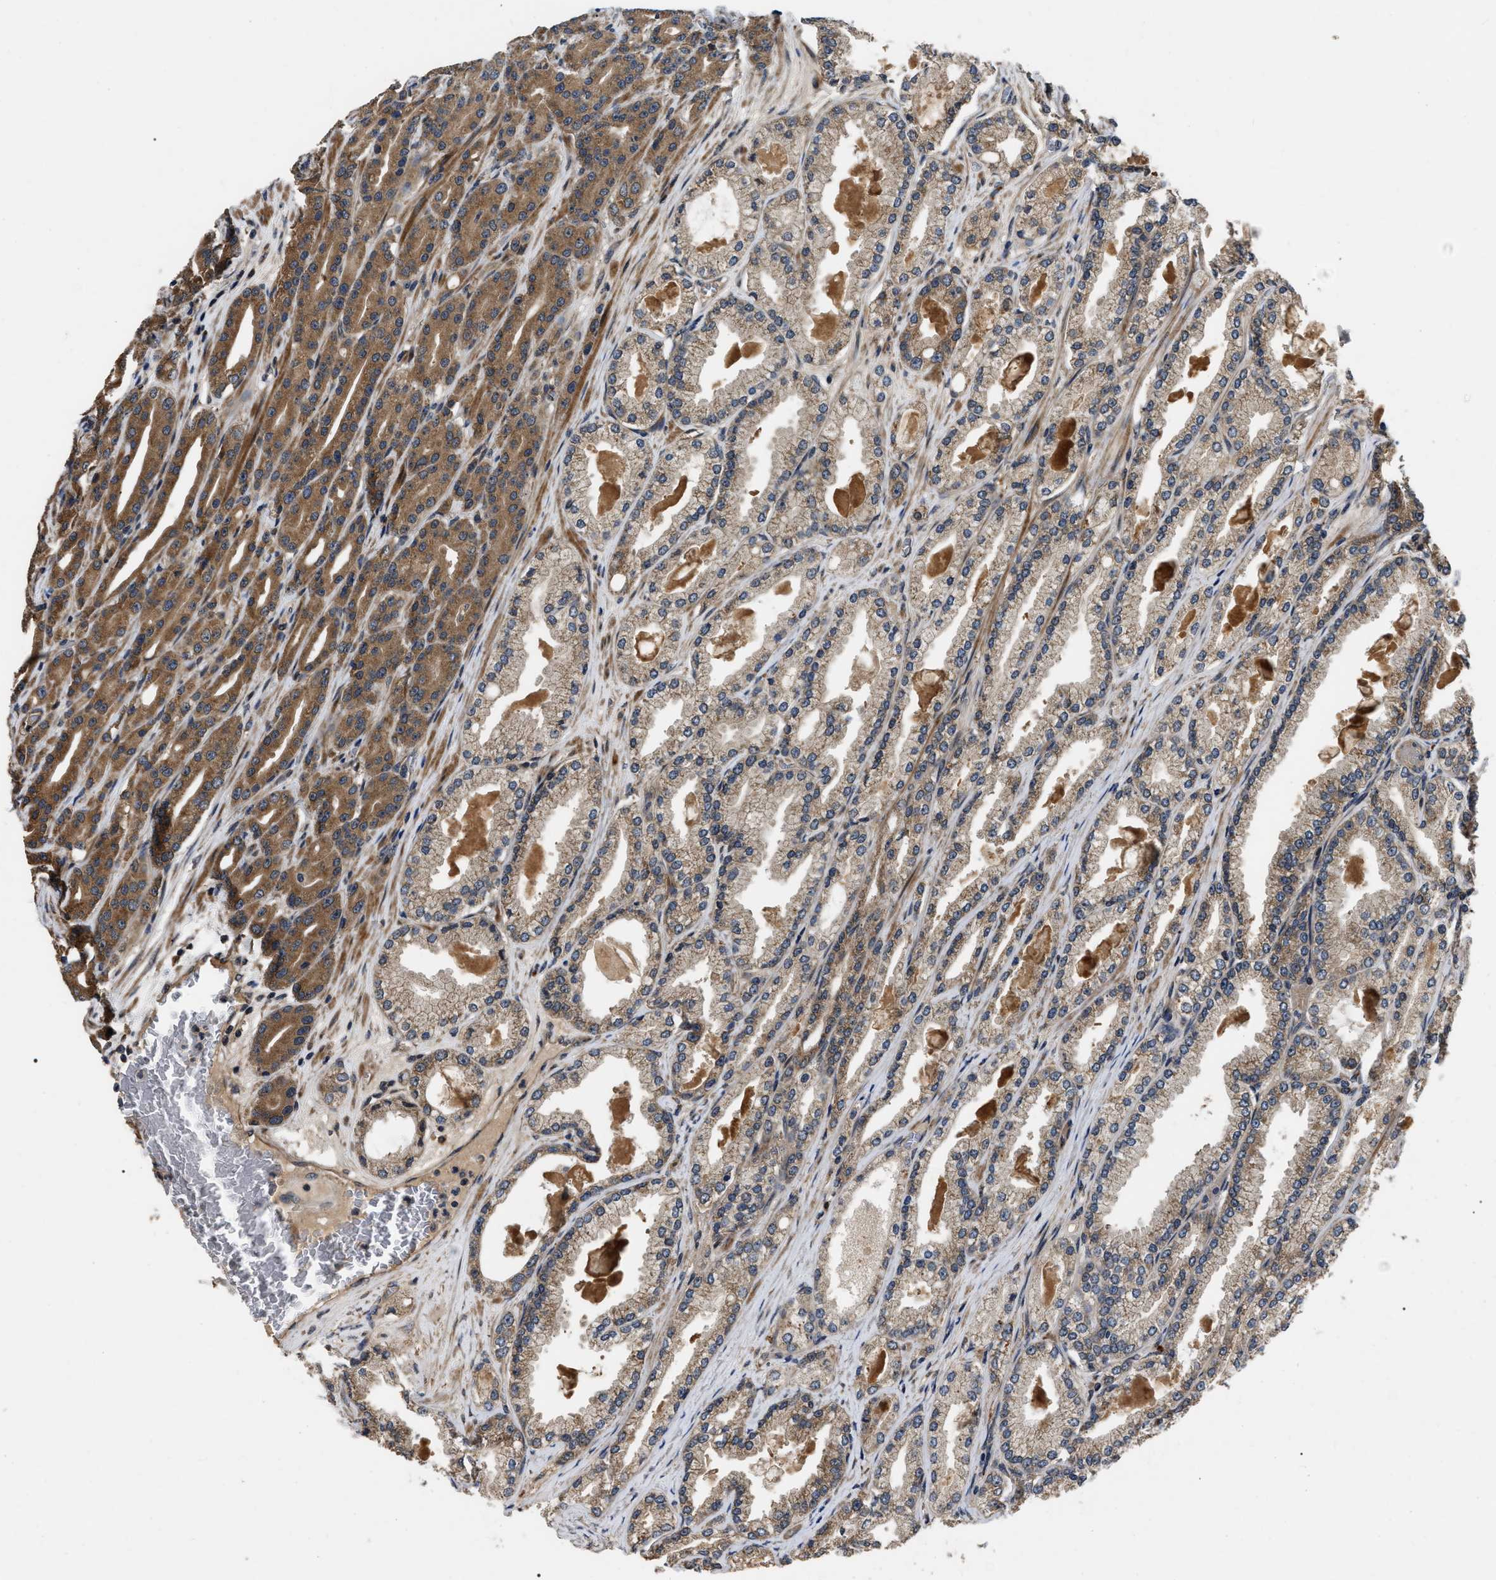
{"staining": {"intensity": "moderate", "quantity": ">75%", "location": "cytoplasmic/membranous"}, "tissue": "prostate cancer", "cell_type": "Tumor cells", "image_type": "cancer", "snomed": [{"axis": "morphology", "description": "Adenocarcinoma, High grade"}, {"axis": "topography", "description": "Prostate"}], "caption": "Moderate cytoplasmic/membranous protein positivity is appreciated in approximately >75% of tumor cells in prostate cancer (adenocarcinoma (high-grade)).", "gene": "PPWD1", "patient": {"sex": "male", "age": 71}}